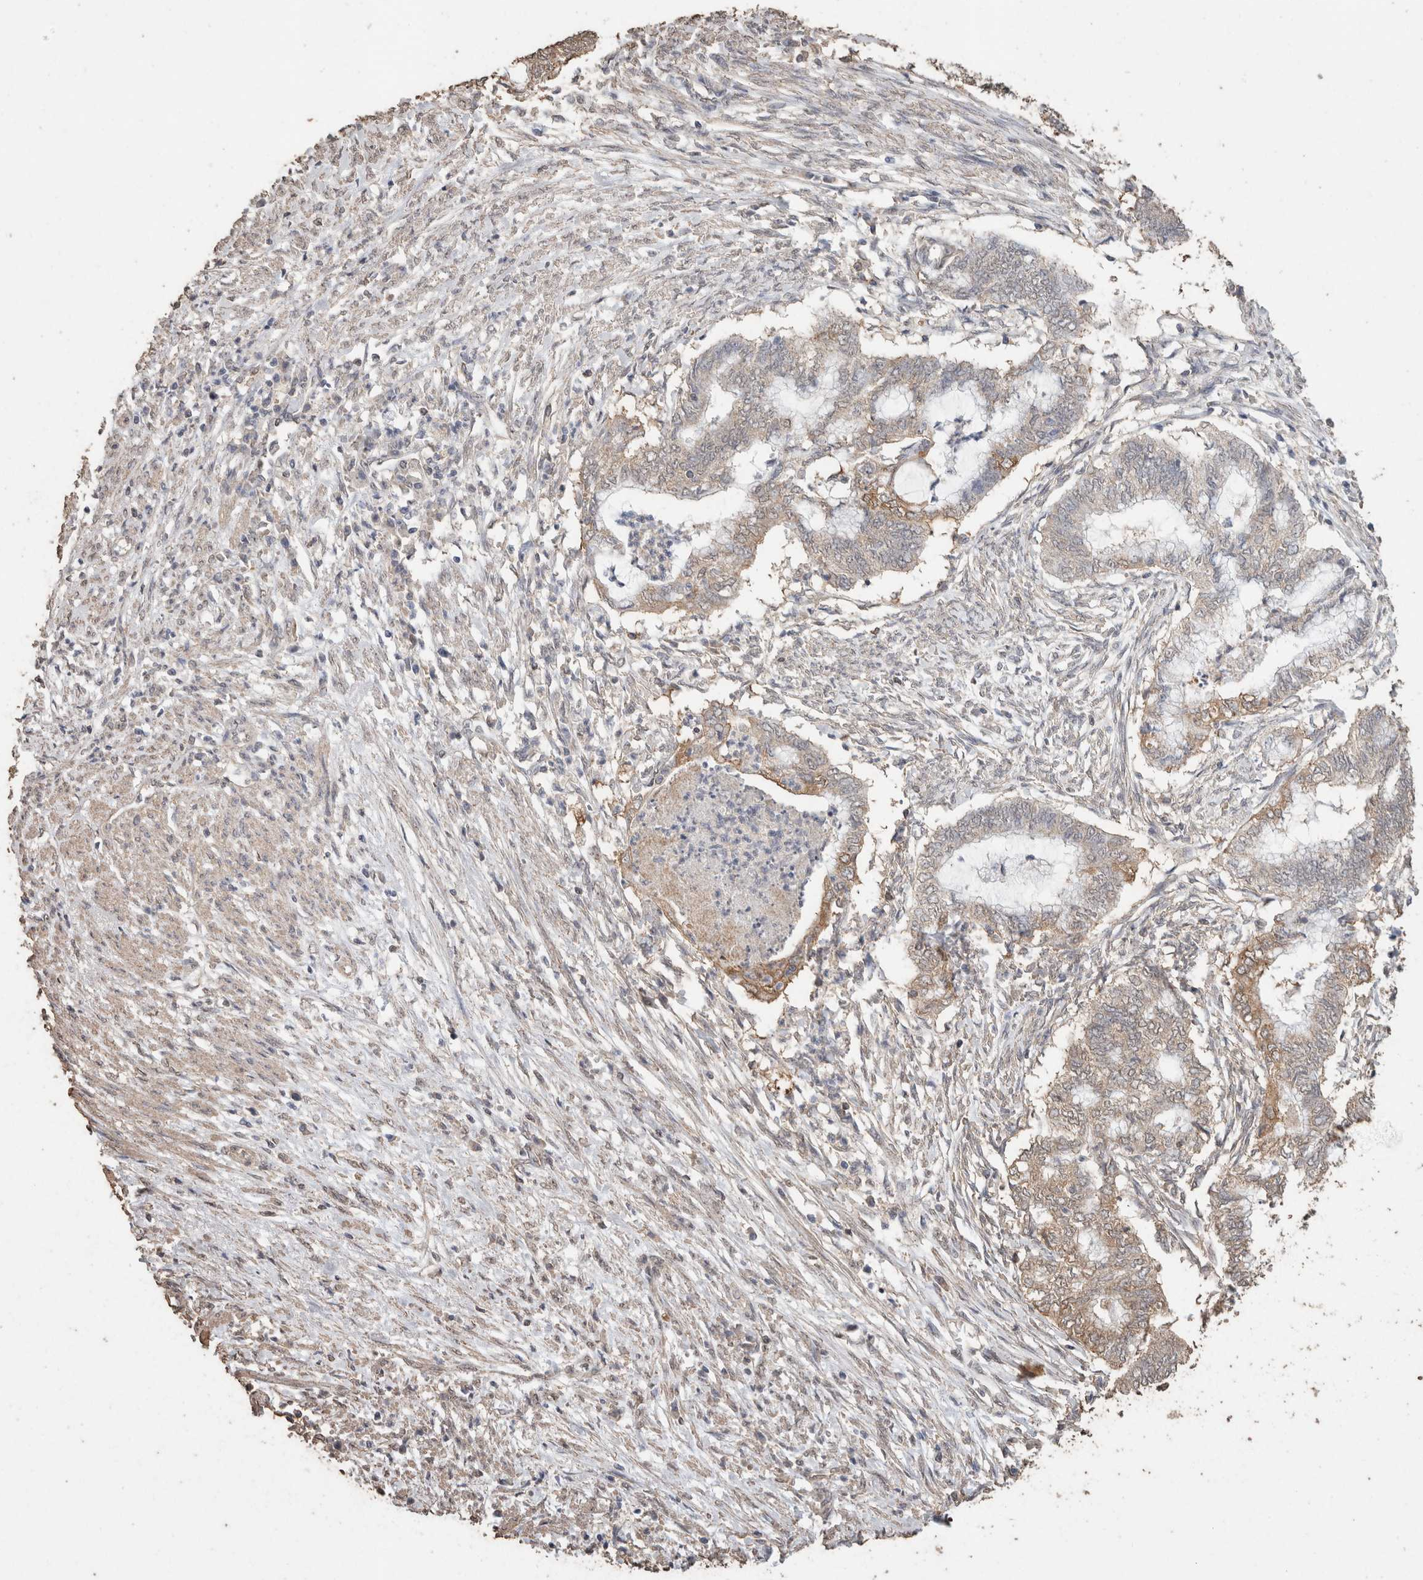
{"staining": {"intensity": "weak", "quantity": "<25%", "location": "cytoplasmic/membranous"}, "tissue": "endometrial cancer", "cell_type": "Tumor cells", "image_type": "cancer", "snomed": [{"axis": "morphology", "description": "Necrosis, NOS"}, {"axis": "morphology", "description": "Adenocarcinoma, NOS"}, {"axis": "topography", "description": "Endometrium"}], "caption": "This image is of endometrial adenocarcinoma stained with immunohistochemistry (IHC) to label a protein in brown with the nuclei are counter-stained blue. There is no expression in tumor cells. The staining is performed using DAB brown chromogen with nuclei counter-stained in using hematoxylin.", "gene": "CX3CL1", "patient": {"sex": "female", "age": 79}}